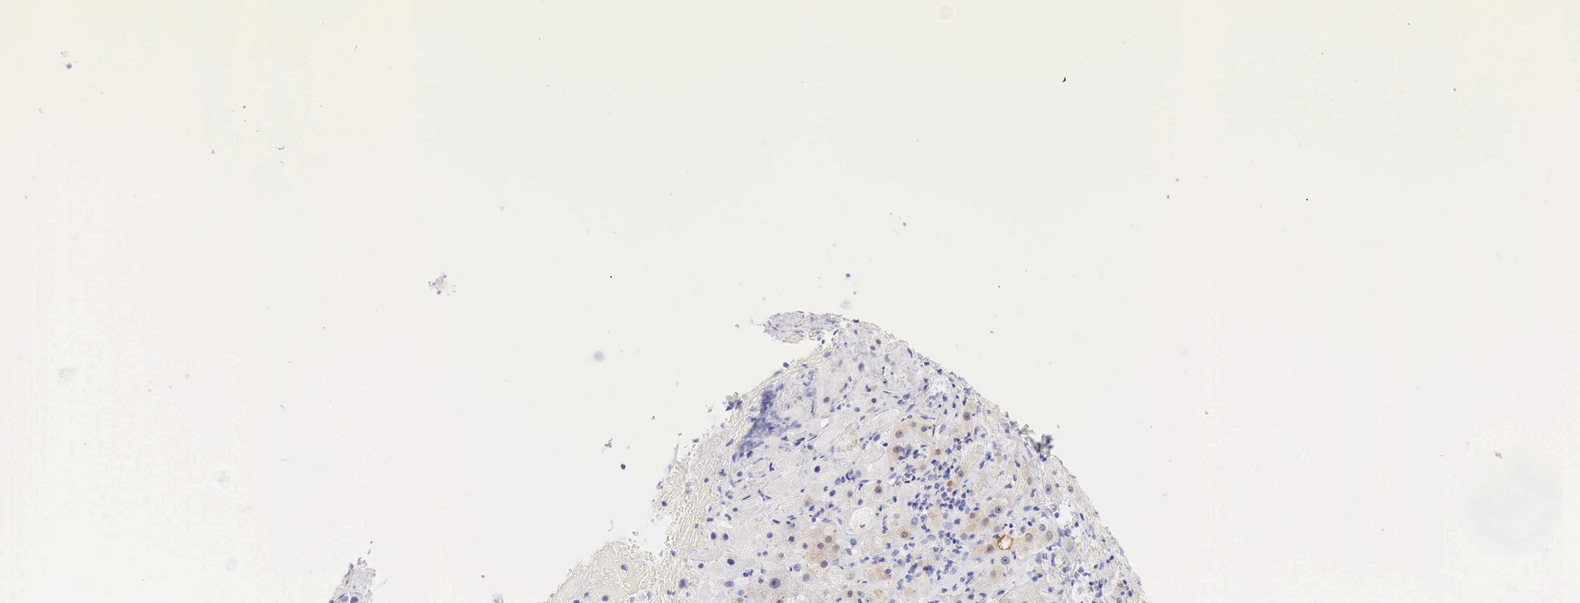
{"staining": {"intensity": "negative", "quantity": "none", "location": "none"}, "tissue": "liver cancer", "cell_type": "Tumor cells", "image_type": "cancer", "snomed": [{"axis": "morphology", "description": "Cholangiocarcinoma"}, {"axis": "topography", "description": "Liver"}], "caption": "IHC of liver cholangiocarcinoma reveals no staining in tumor cells.", "gene": "CDKN2A", "patient": {"sex": "female", "age": 79}}